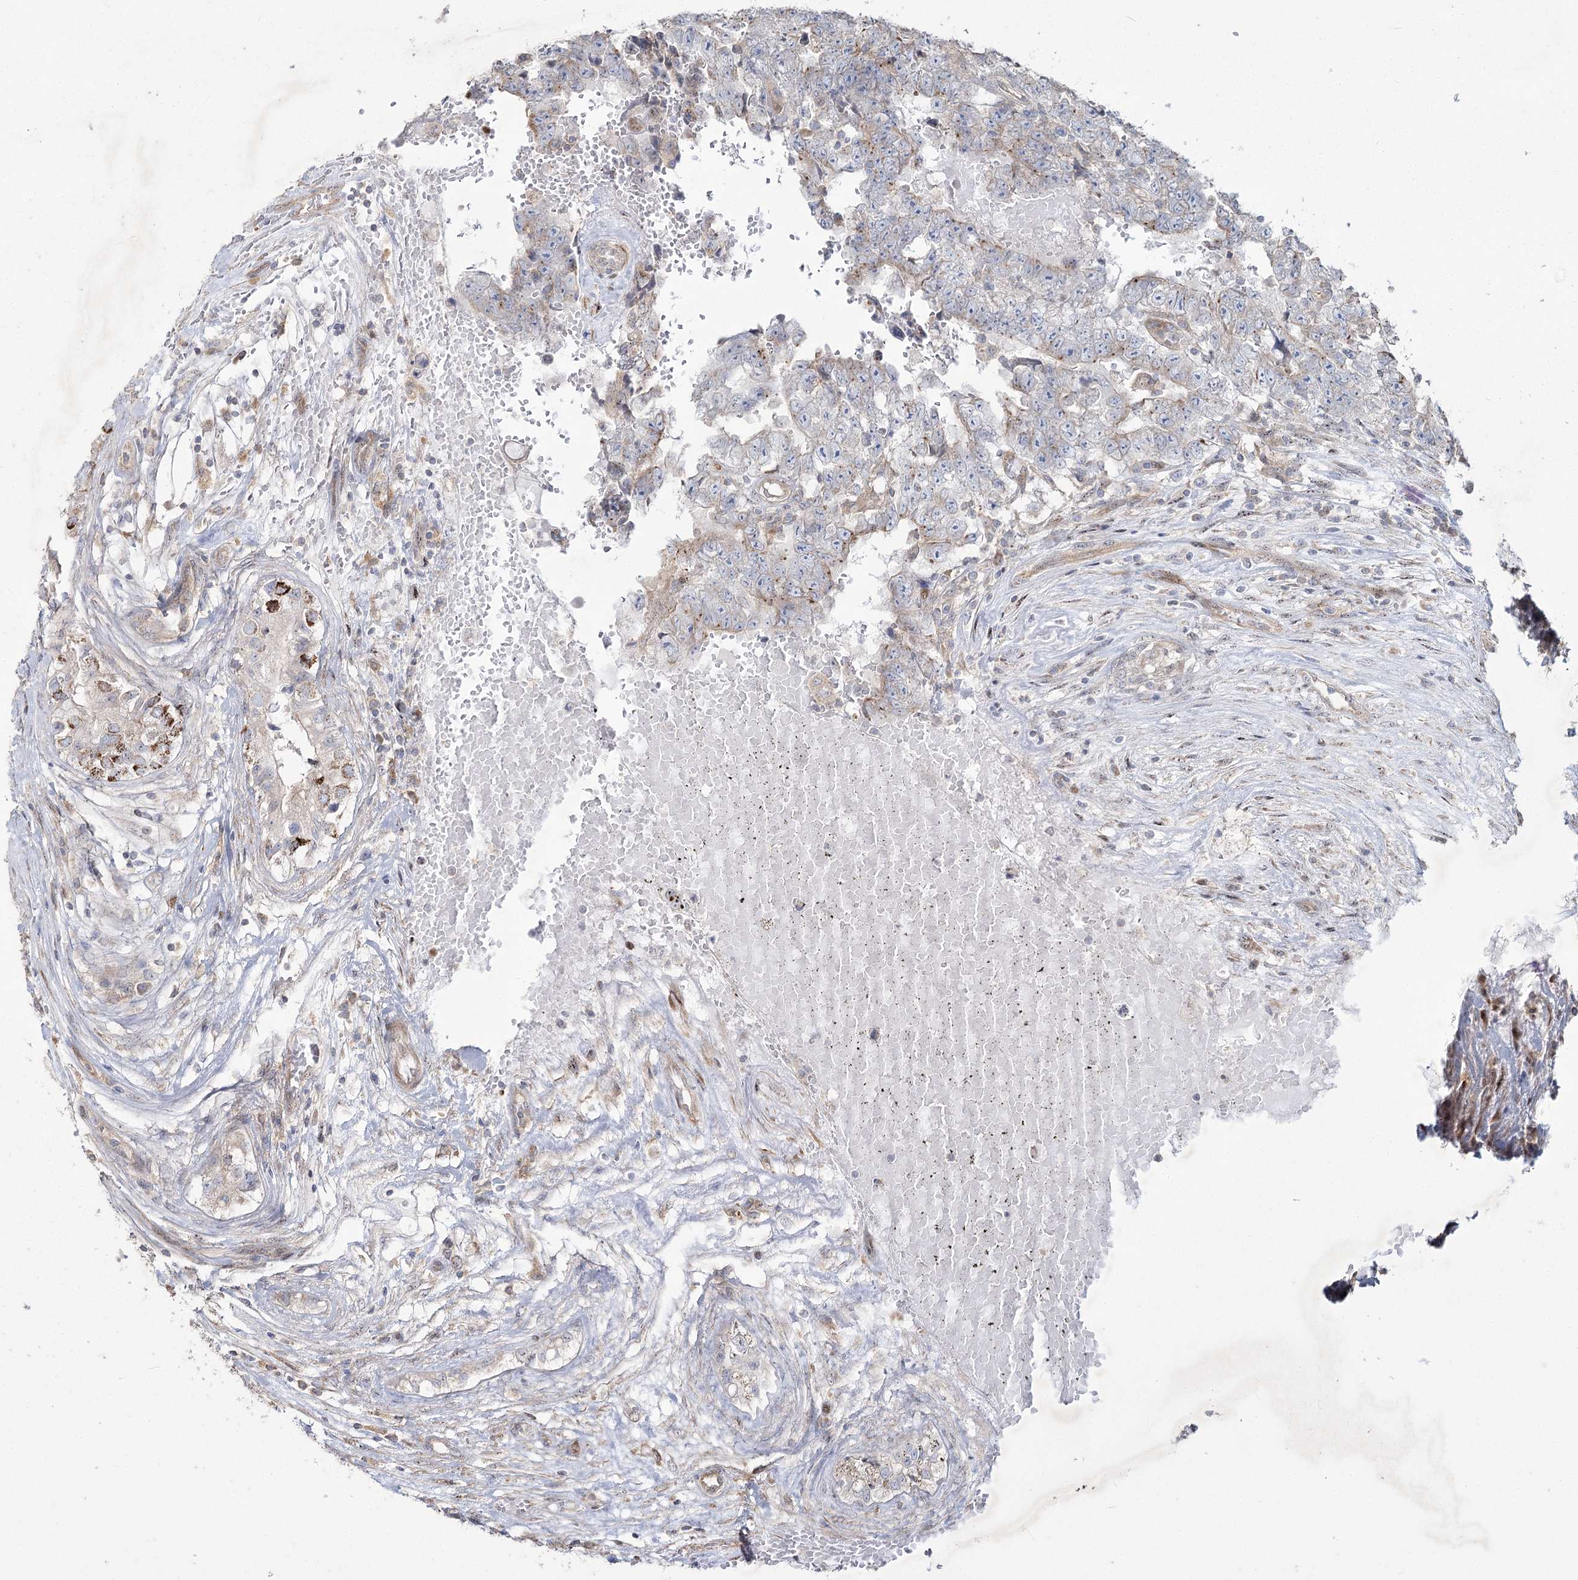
{"staining": {"intensity": "weak", "quantity": "<25%", "location": "cytoplasmic/membranous"}, "tissue": "testis cancer", "cell_type": "Tumor cells", "image_type": "cancer", "snomed": [{"axis": "morphology", "description": "Carcinoma, Embryonal, NOS"}, {"axis": "topography", "description": "Testis"}], "caption": "High magnification brightfield microscopy of embryonal carcinoma (testis) stained with DAB (3,3'-diaminobenzidine) (brown) and counterstained with hematoxylin (blue): tumor cells show no significant positivity.", "gene": "SH3TC1", "patient": {"sex": "male", "age": 25}}